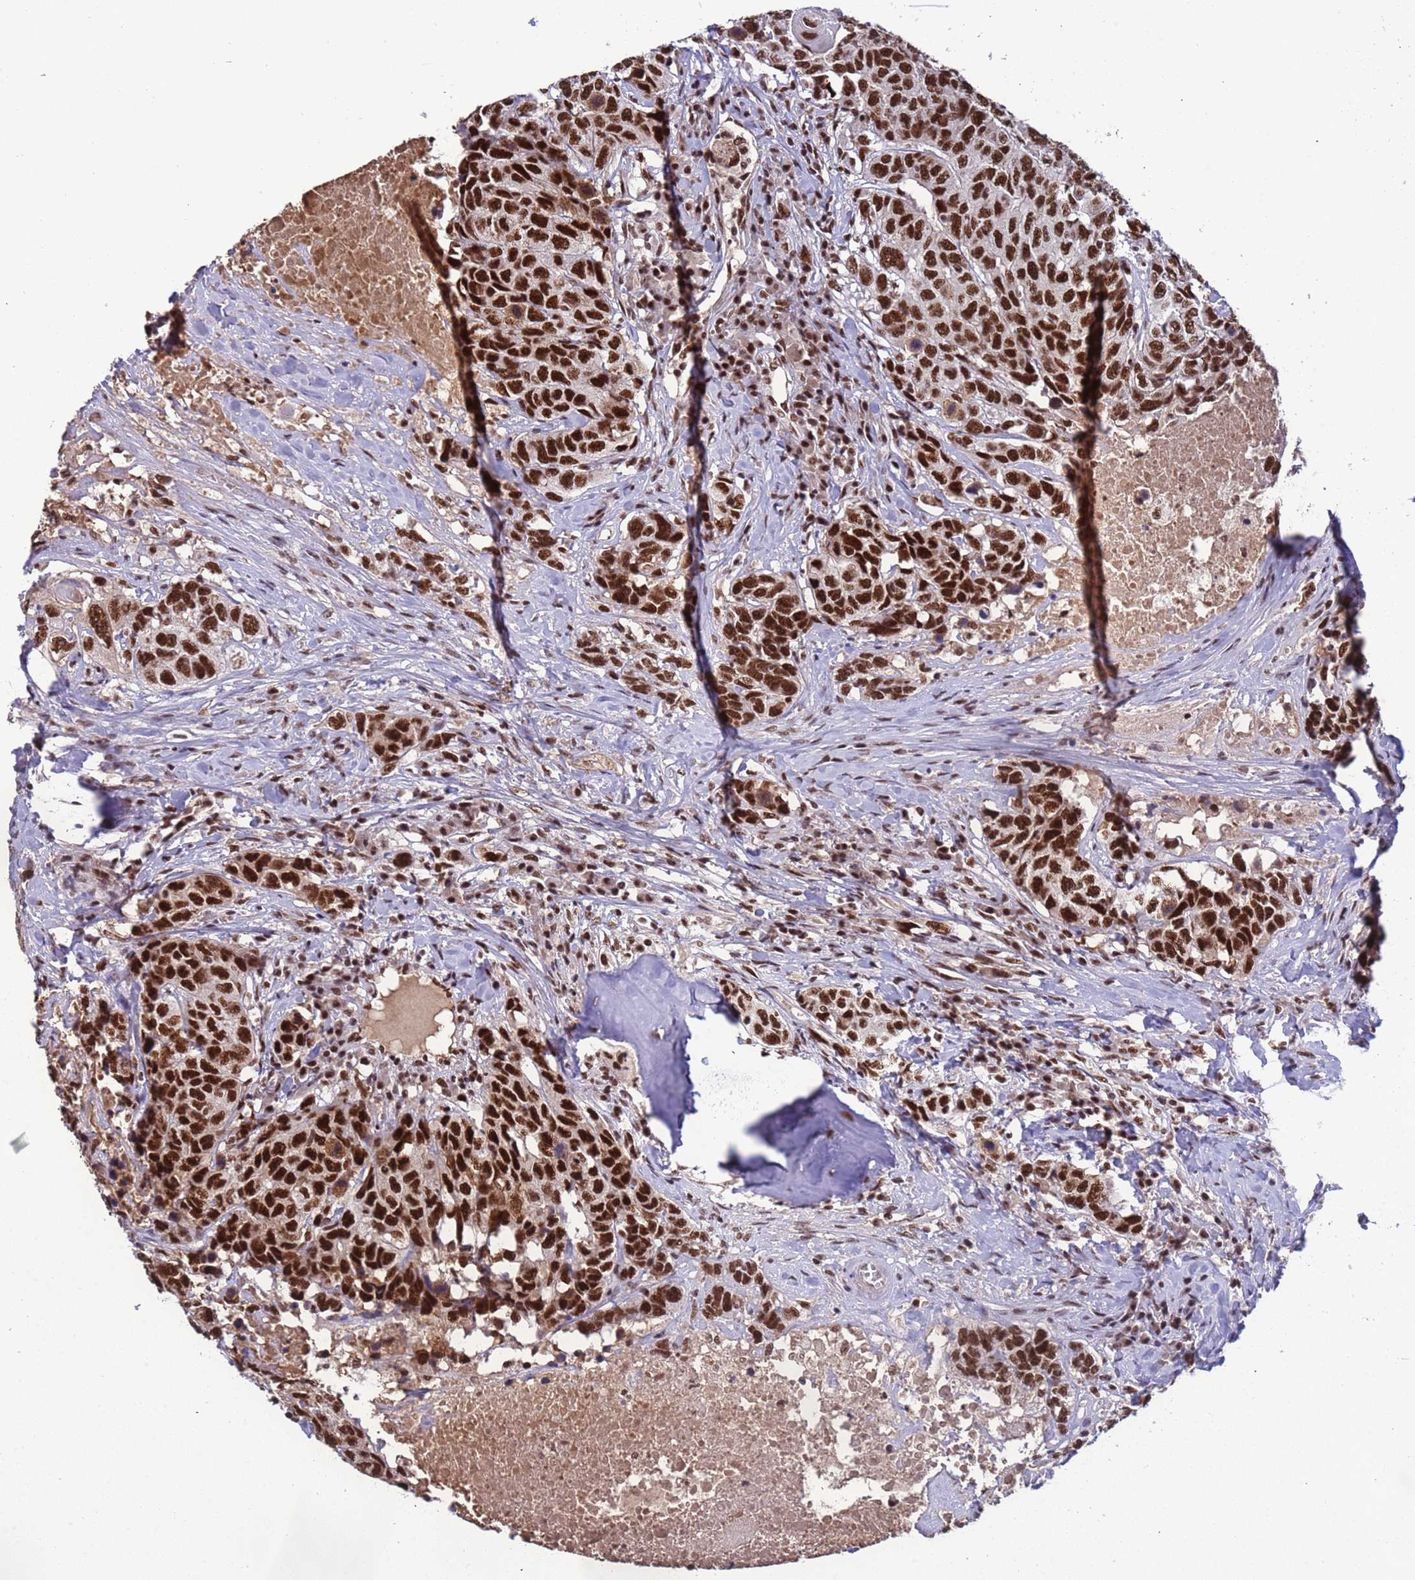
{"staining": {"intensity": "strong", "quantity": ">75%", "location": "nuclear"}, "tissue": "head and neck cancer", "cell_type": "Tumor cells", "image_type": "cancer", "snomed": [{"axis": "morphology", "description": "Squamous cell carcinoma, NOS"}, {"axis": "topography", "description": "Head-Neck"}], "caption": "High-power microscopy captured an IHC image of squamous cell carcinoma (head and neck), revealing strong nuclear expression in about >75% of tumor cells.", "gene": "SRRT", "patient": {"sex": "male", "age": 66}}